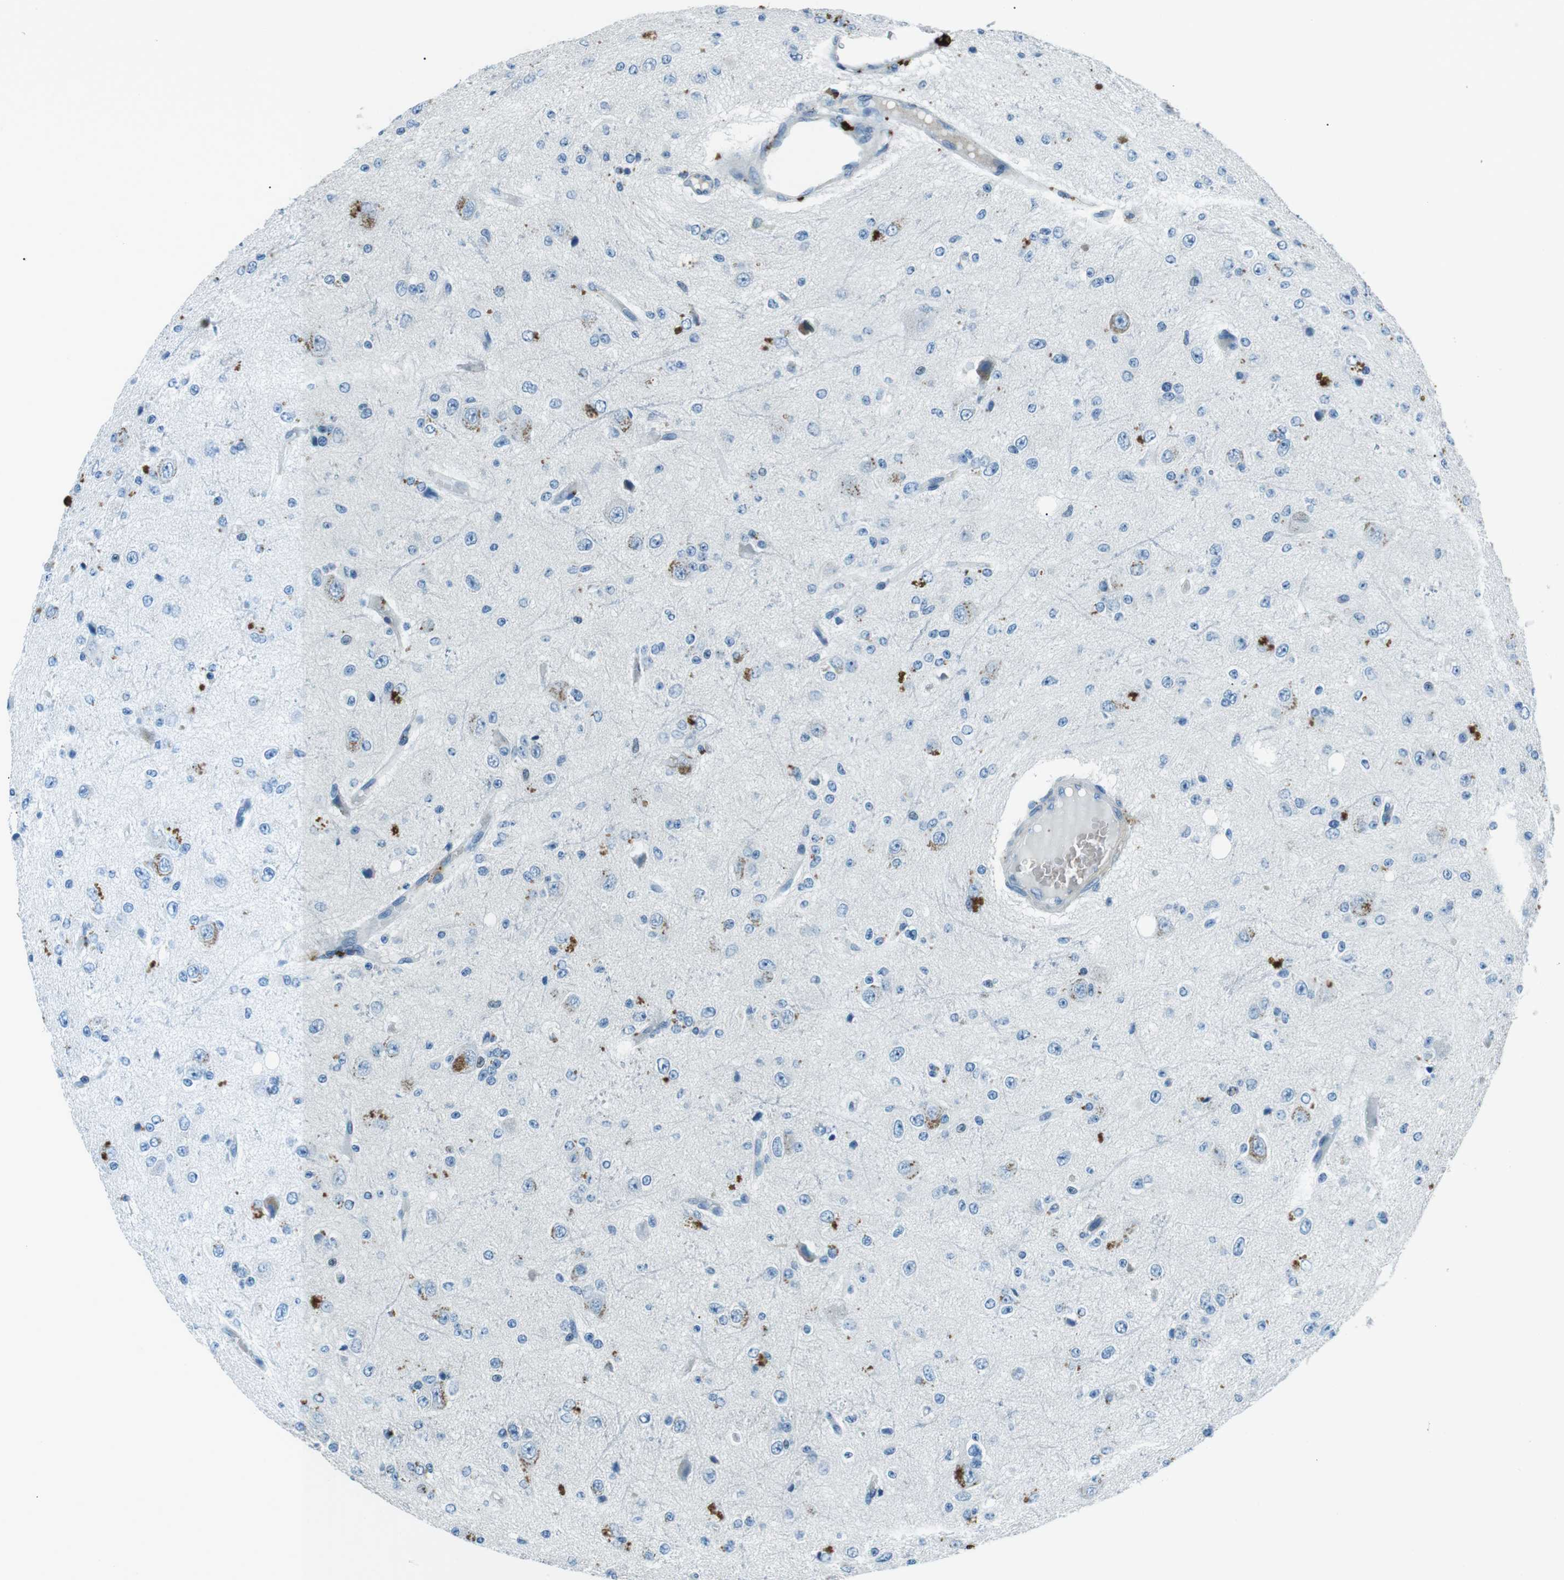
{"staining": {"intensity": "negative", "quantity": "none", "location": "none"}, "tissue": "glioma", "cell_type": "Tumor cells", "image_type": "cancer", "snomed": [{"axis": "morphology", "description": "Glioma, malignant, High grade"}, {"axis": "topography", "description": "pancreas cauda"}], "caption": "An immunohistochemistry image of glioma is shown. There is no staining in tumor cells of glioma. (Brightfield microscopy of DAB immunohistochemistry (IHC) at high magnification).", "gene": "ST6GAL1", "patient": {"sex": "male", "age": 60}}